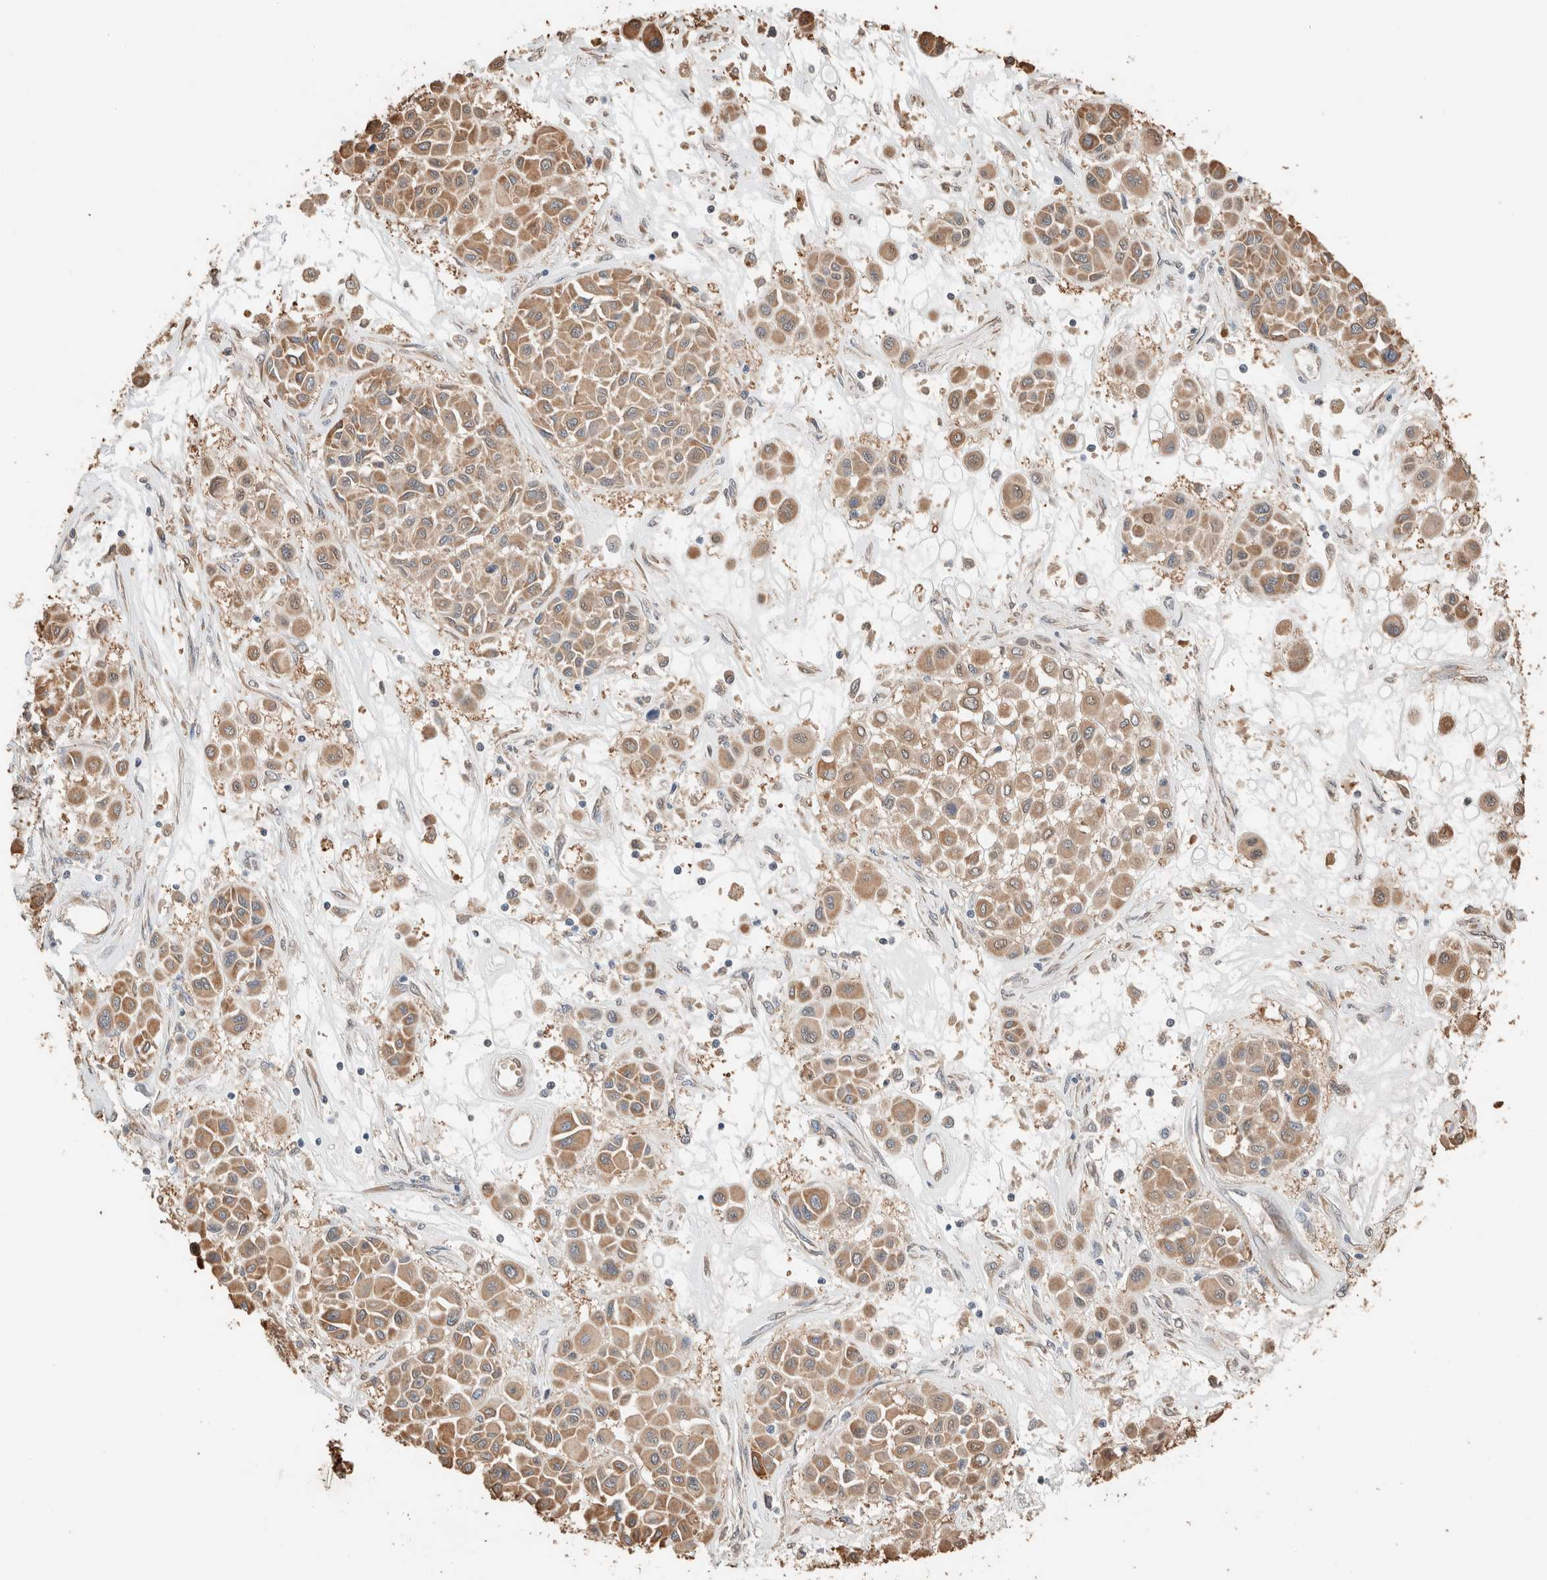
{"staining": {"intensity": "moderate", "quantity": ">75%", "location": "cytoplasmic/membranous,nuclear"}, "tissue": "melanoma", "cell_type": "Tumor cells", "image_type": "cancer", "snomed": [{"axis": "morphology", "description": "Malignant melanoma, Metastatic site"}, {"axis": "topography", "description": "Soft tissue"}], "caption": "Melanoma stained for a protein (brown) reveals moderate cytoplasmic/membranous and nuclear positive staining in approximately >75% of tumor cells.", "gene": "TUBD1", "patient": {"sex": "male", "age": 41}}